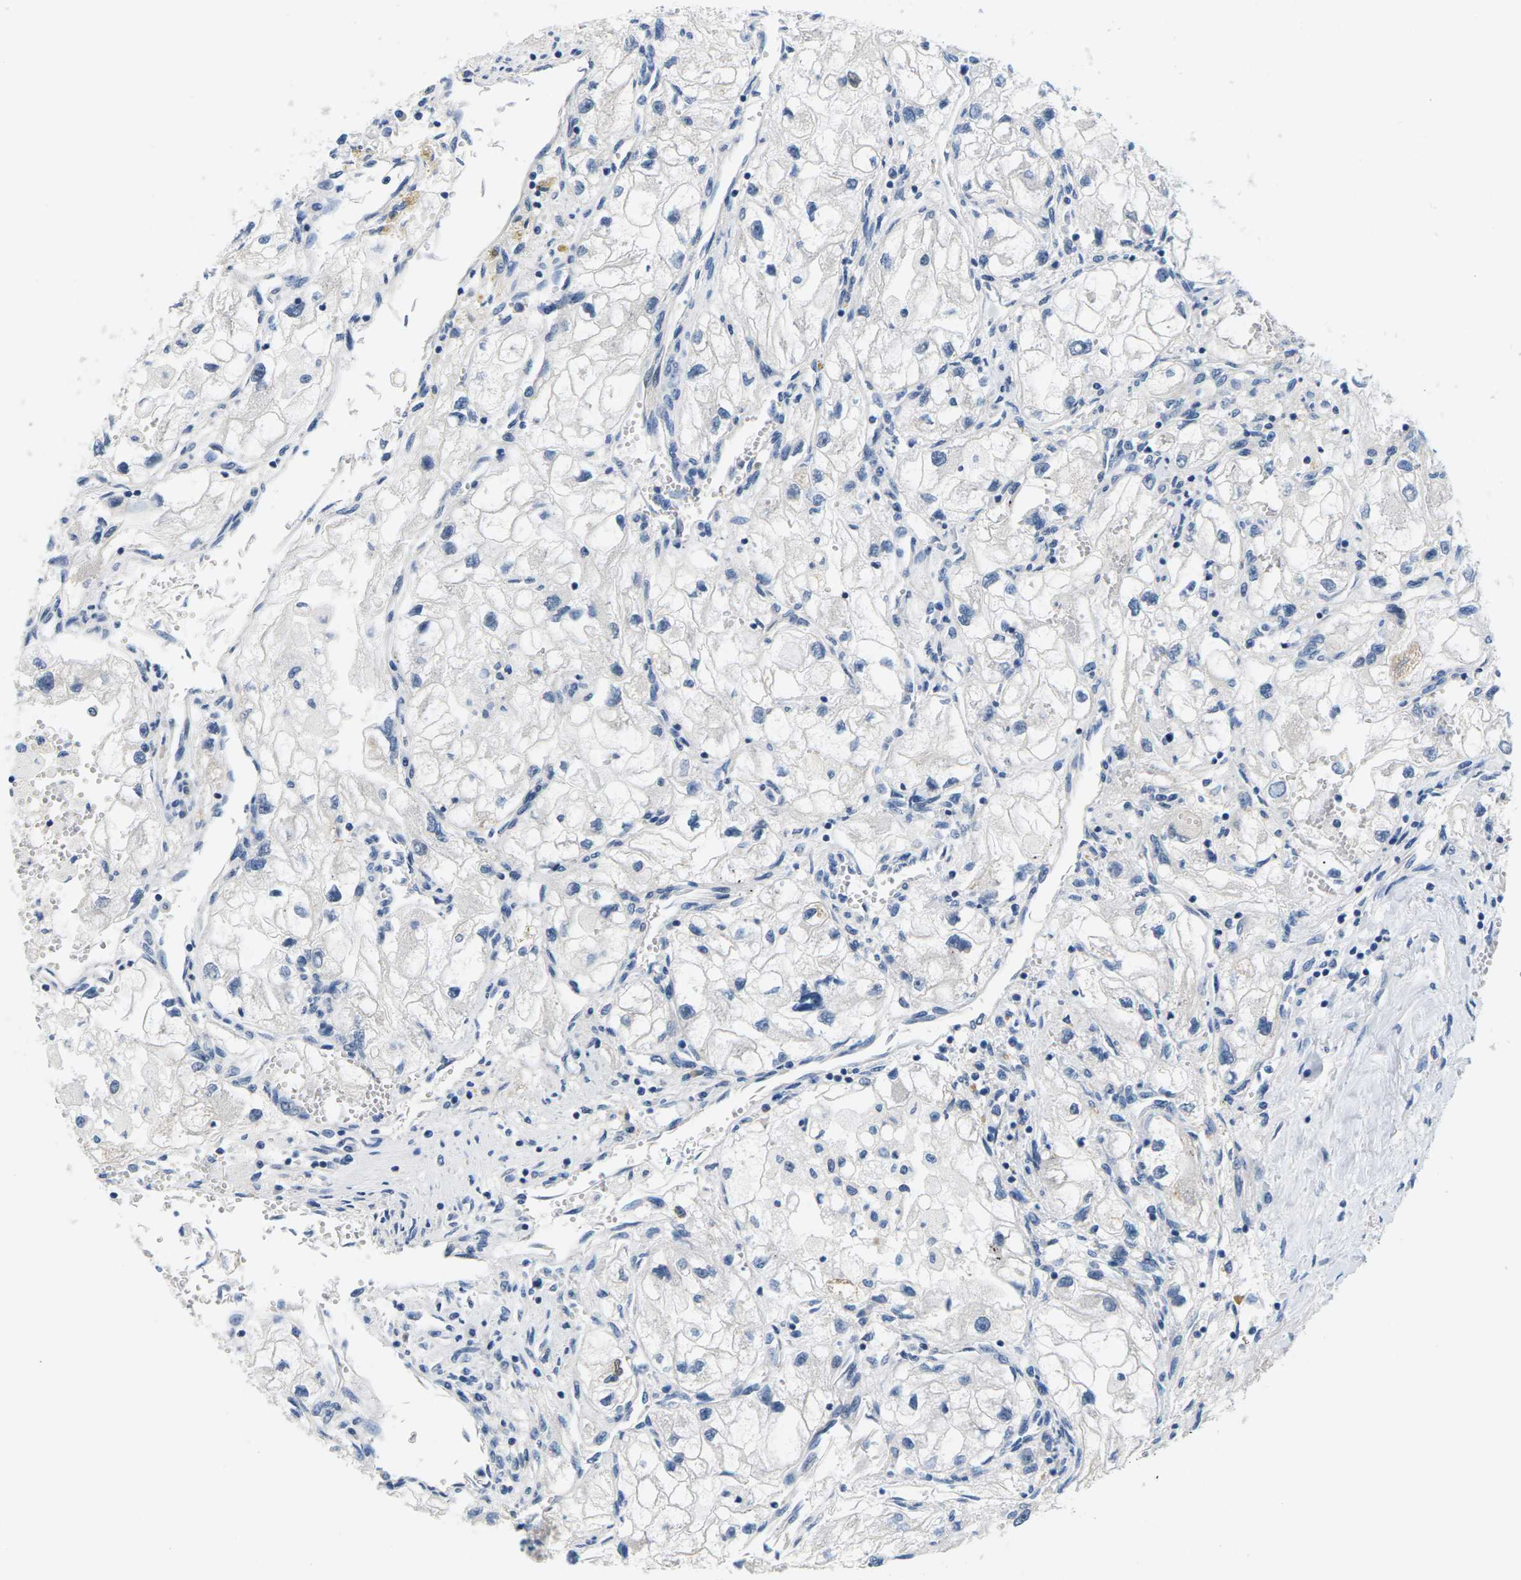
{"staining": {"intensity": "negative", "quantity": "none", "location": "none"}, "tissue": "renal cancer", "cell_type": "Tumor cells", "image_type": "cancer", "snomed": [{"axis": "morphology", "description": "Adenocarcinoma, NOS"}, {"axis": "topography", "description": "Kidney"}], "caption": "Immunohistochemistry (IHC) image of neoplastic tissue: adenocarcinoma (renal) stained with DAB (3,3'-diaminobenzidine) reveals no significant protein expression in tumor cells.", "gene": "TSPAN2", "patient": {"sex": "female", "age": 70}}